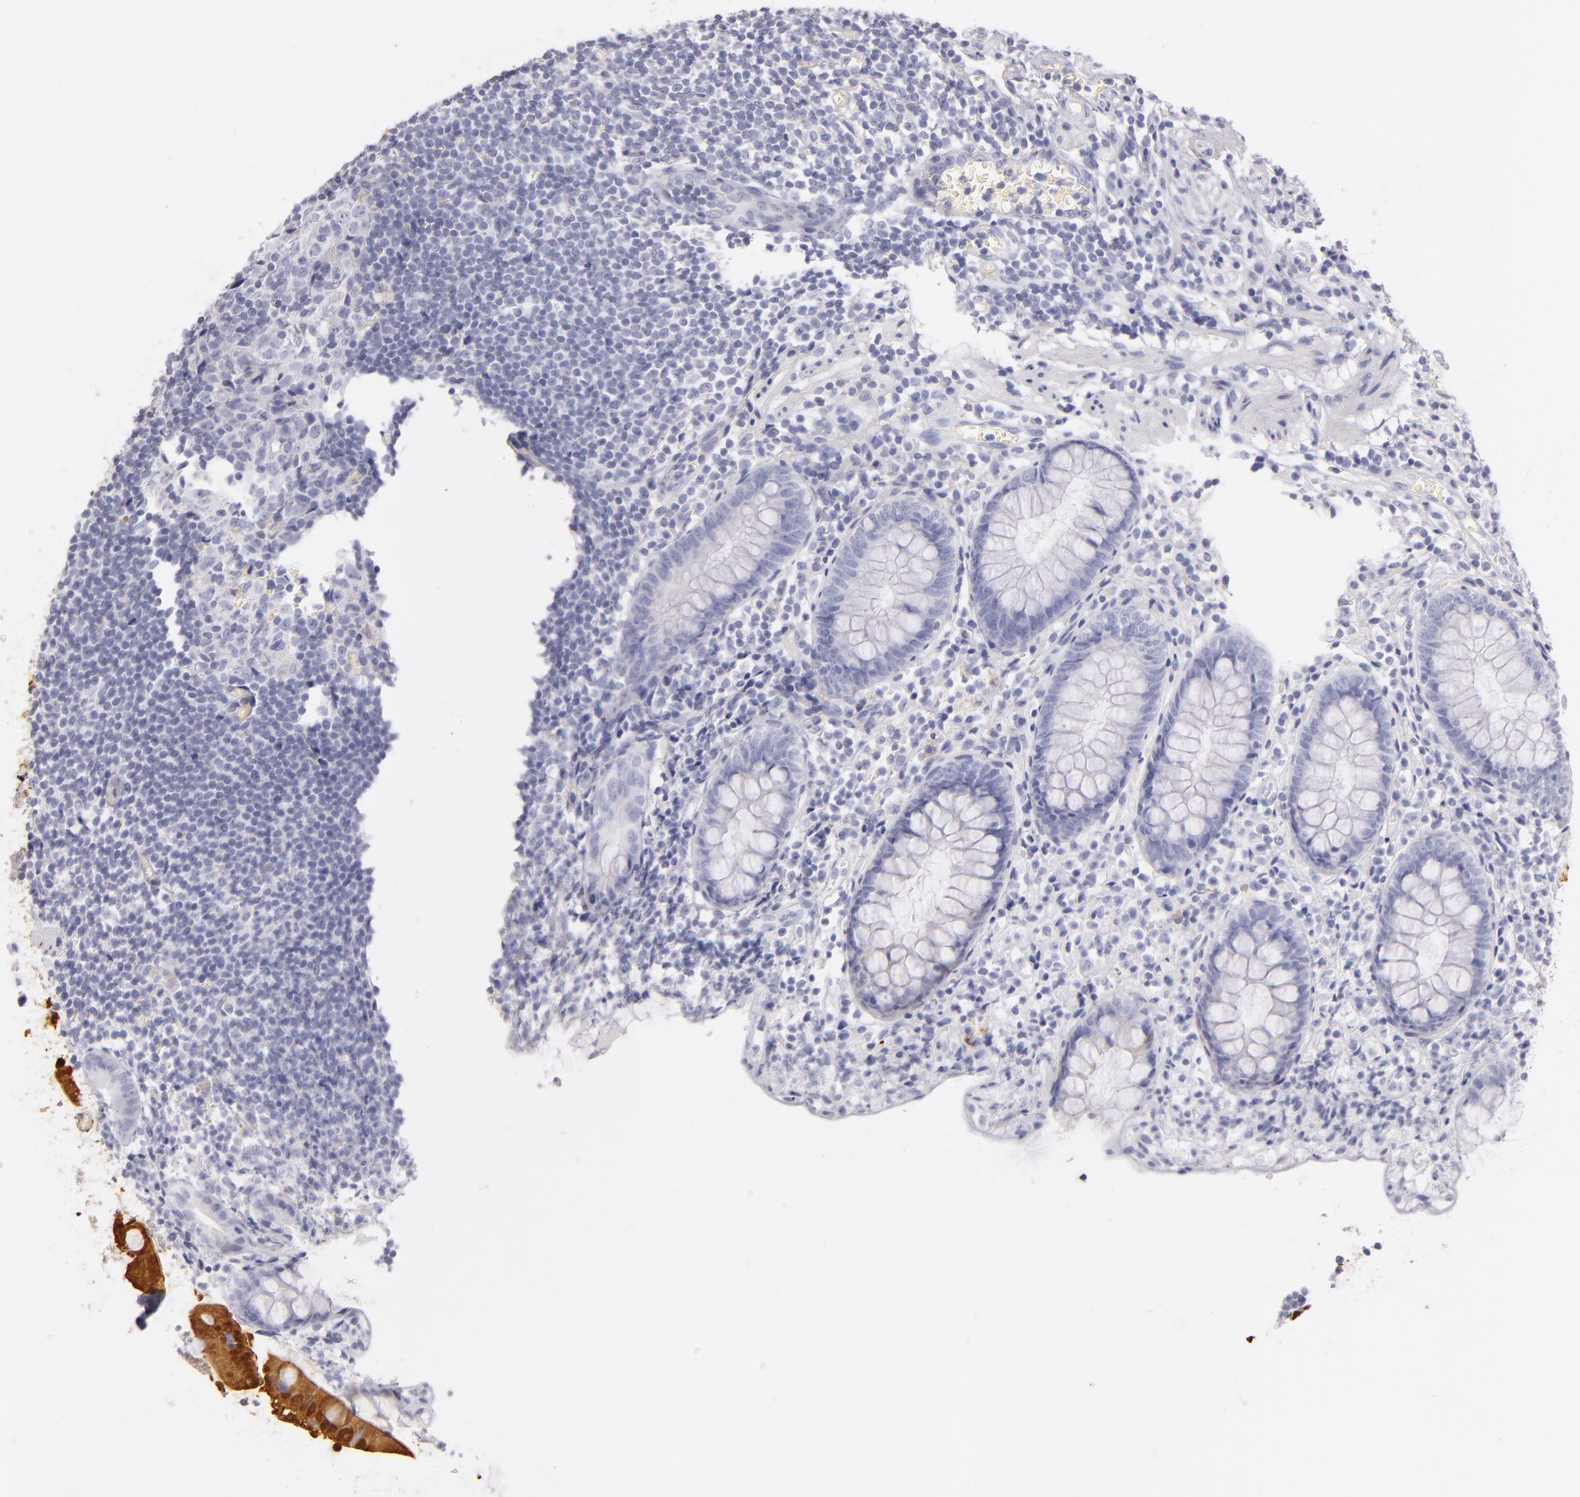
{"staining": {"intensity": "moderate", "quantity": "<25%", "location": "cytoplasmic/membranous"}, "tissue": "appendix", "cell_type": "Glandular cells", "image_type": "normal", "snomed": [{"axis": "morphology", "description": "Normal tissue, NOS"}, {"axis": "topography", "description": "Appendix"}], "caption": "Appendix stained for a protein exhibits moderate cytoplasmic/membranous positivity in glandular cells. (Brightfield microscopy of DAB IHC at high magnification).", "gene": "FABP1", "patient": {"sex": "male", "age": 38}}